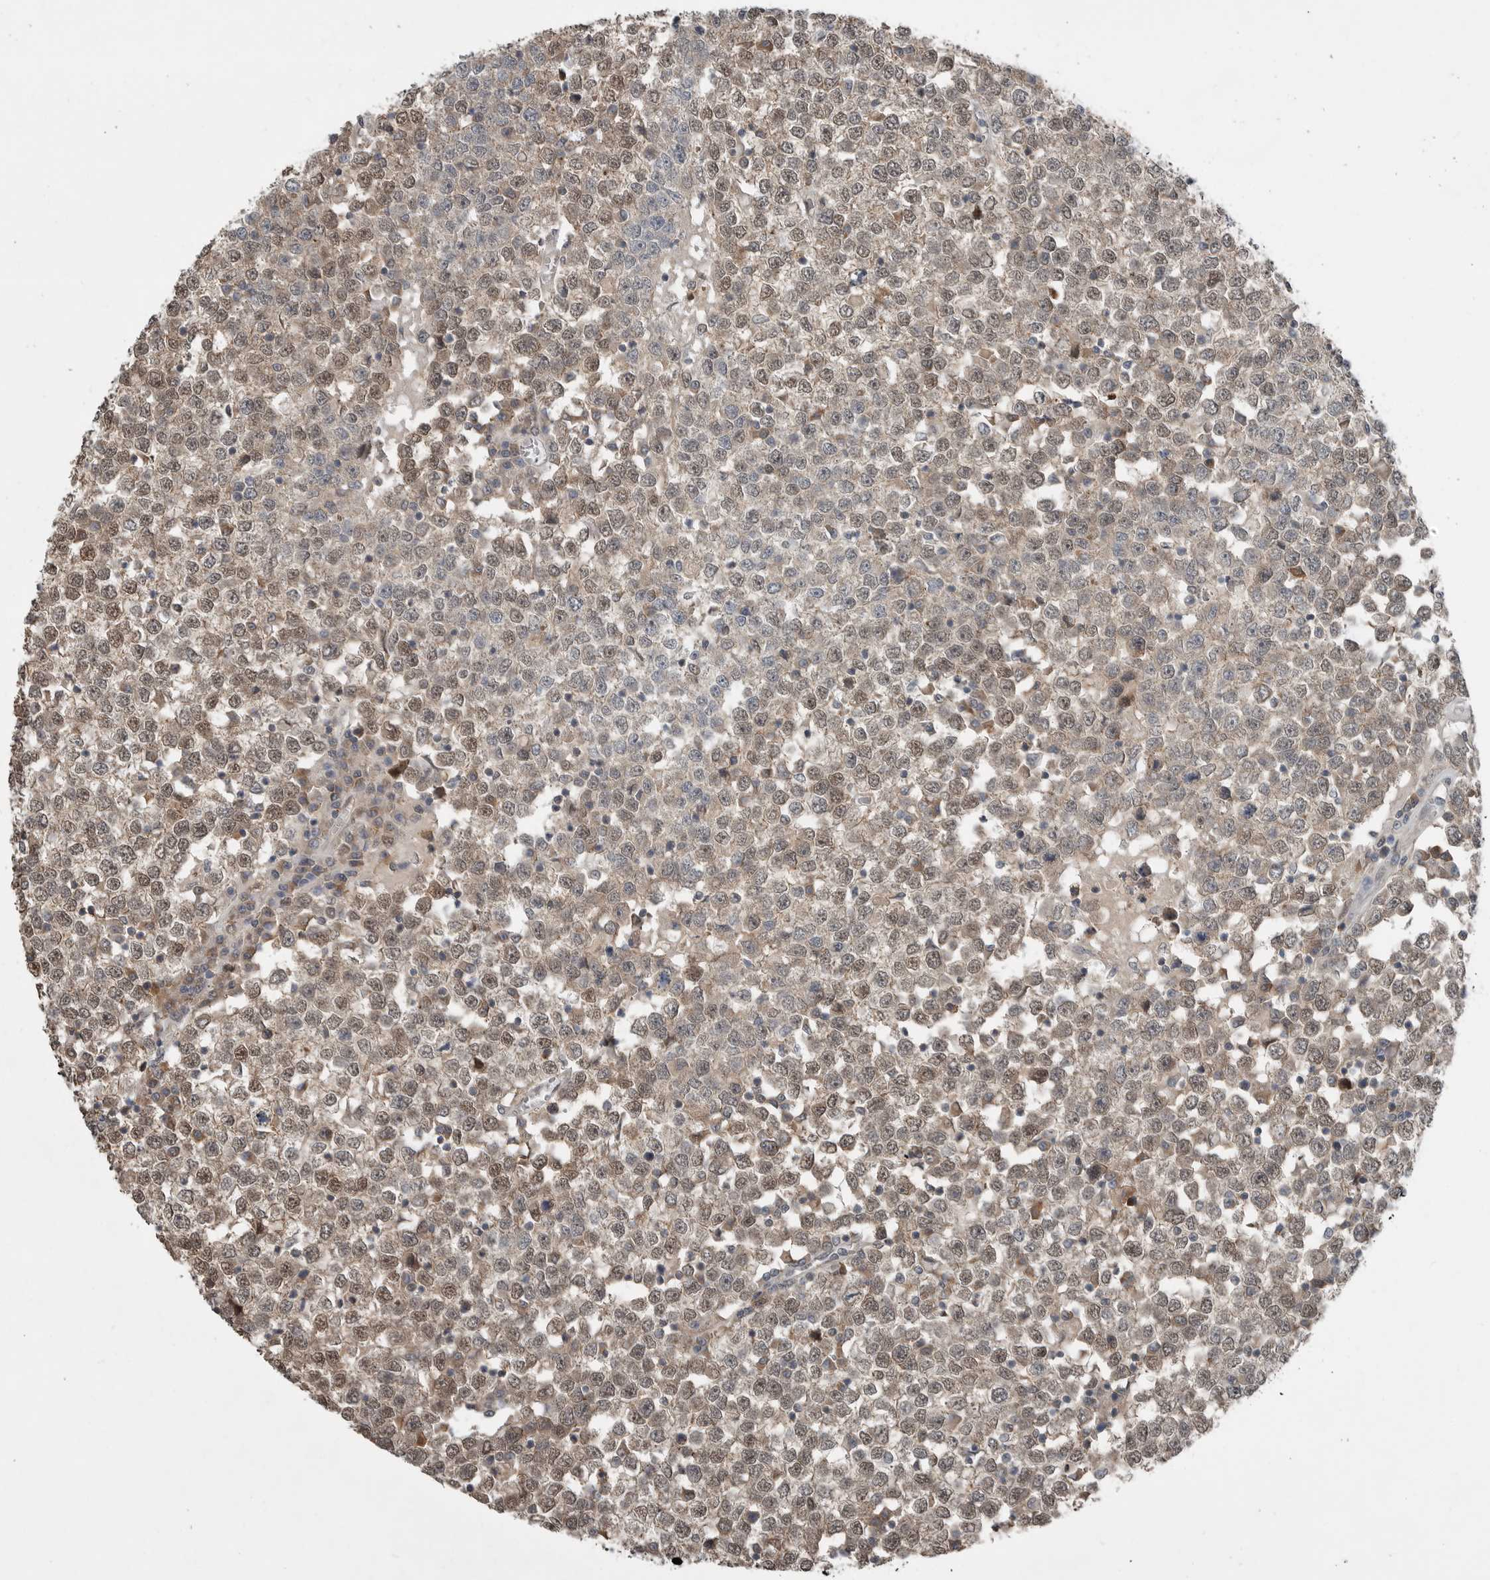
{"staining": {"intensity": "moderate", "quantity": ">75%", "location": "nuclear"}, "tissue": "testis cancer", "cell_type": "Tumor cells", "image_type": "cancer", "snomed": [{"axis": "morphology", "description": "Seminoma, NOS"}, {"axis": "topography", "description": "Testis"}], "caption": "IHC of human testis seminoma shows medium levels of moderate nuclear expression in approximately >75% of tumor cells.", "gene": "MFAP3L", "patient": {"sex": "male", "age": 65}}